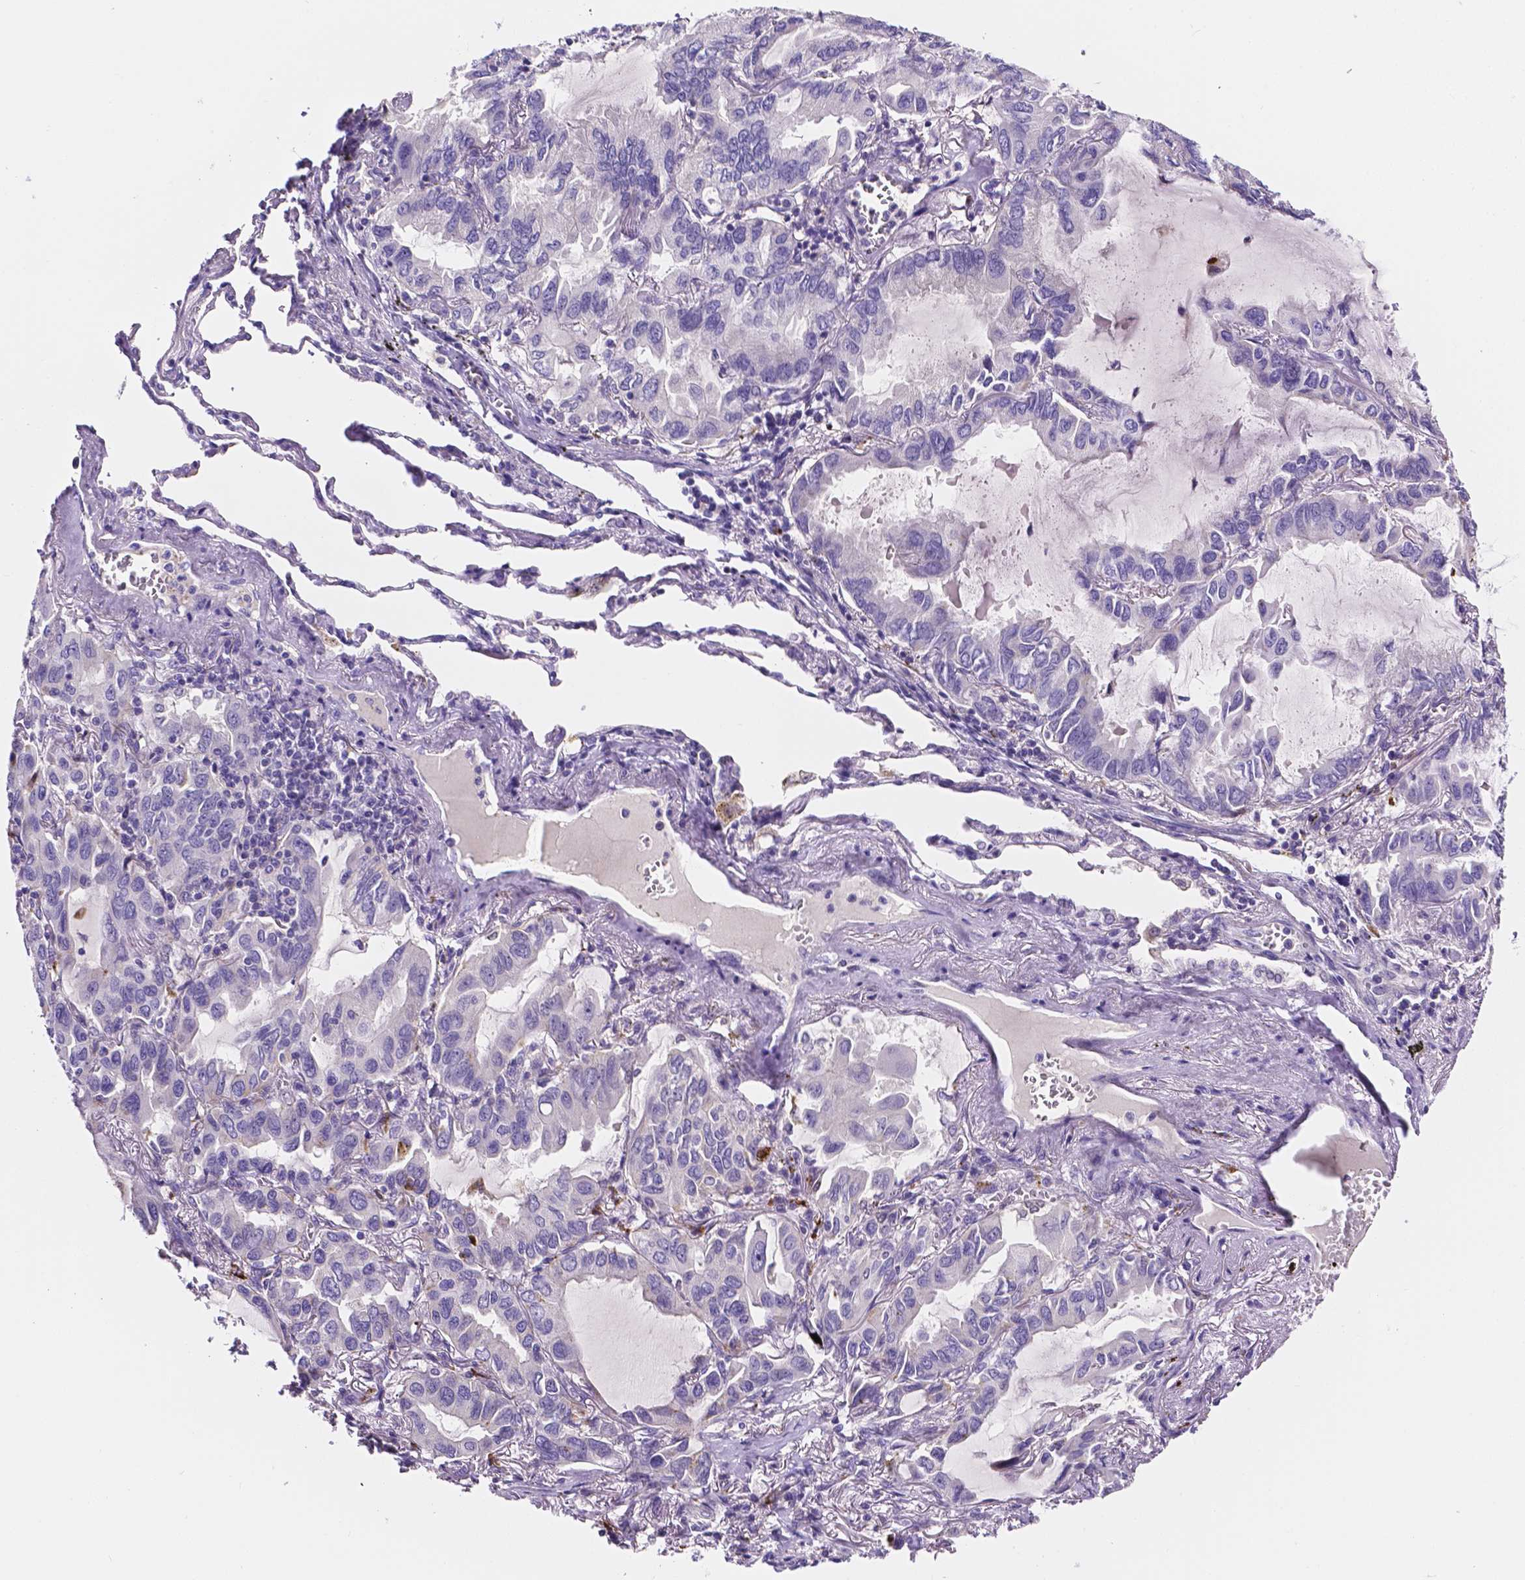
{"staining": {"intensity": "negative", "quantity": "none", "location": "none"}, "tissue": "lung cancer", "cell_type": "Tumor cells", "image_type": "cancer", "snomed": [{"axis": "morphology", "description": "Adenocarcinoma, NOS"}, {"axis": "topography", "description": "Lung"}], "caption": "This photomicrograph is of lung adenocarcinoma stained with immunohistochemistry to label a protein in brown with the nuclei are counter-stained blue. There is no staining in tumor cells.", "gene": "NRGN", "patient": {"sex": "male", "age": 64}}